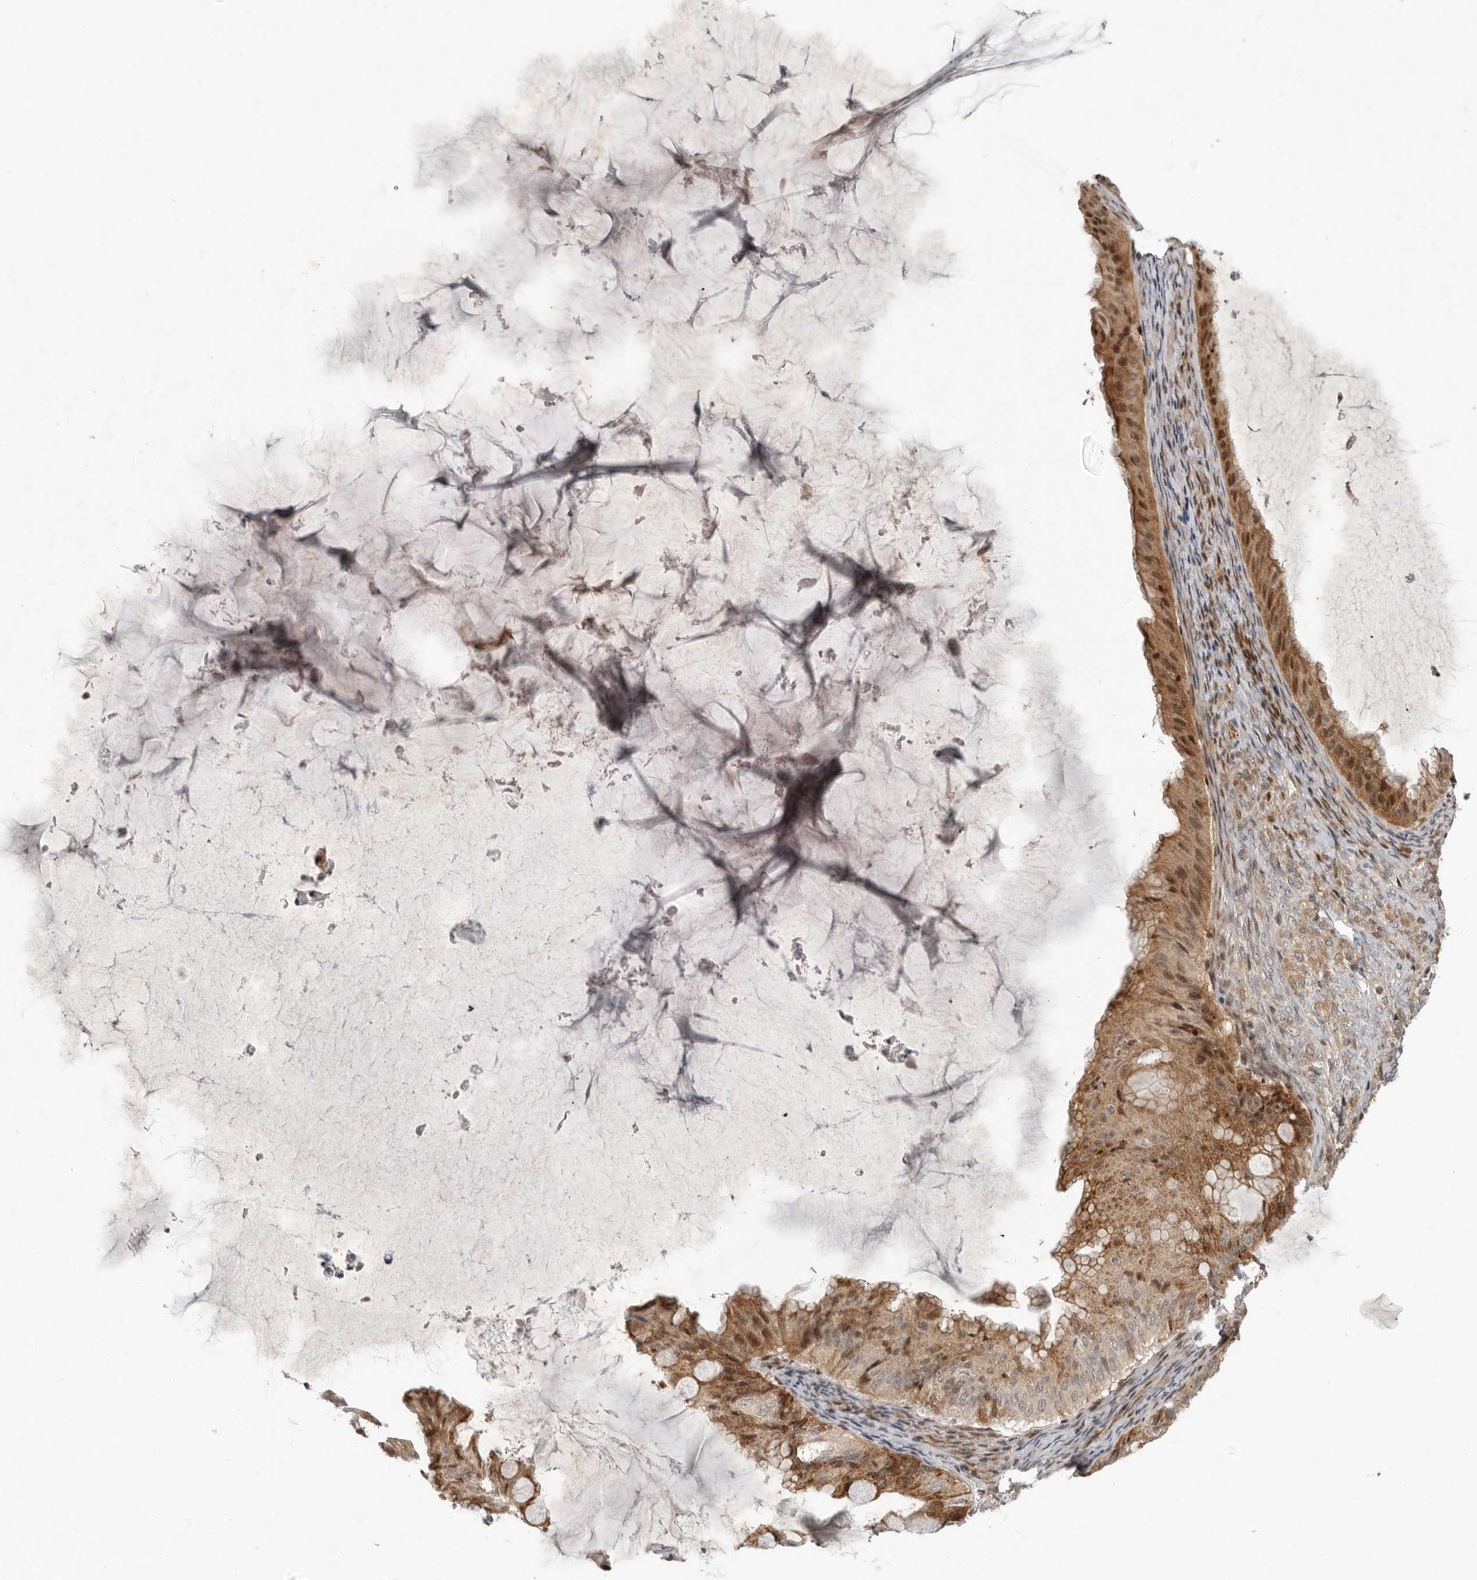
{"staining": {"intensity": "moderate", "quantity": ">75%", "location": "cytoplasmic/membranous,nuclear"}, "tissue": "ovarian cancer", "cell_type": "Tumor cells", "image_type": "cancer", "snomed": [{"axis": "morphology", "description": "Cystadenocarcinoma, mucinous, NOS"}, {"axis": "topography", "description": "Ovary"}], "caption": "Mucinous cystadenocarcinoma (ovarian) stained with a protein marker shows moderate staining in tumor cells.", "gene": "RABIF", "patient": {"sex": "female", "age": 61}}